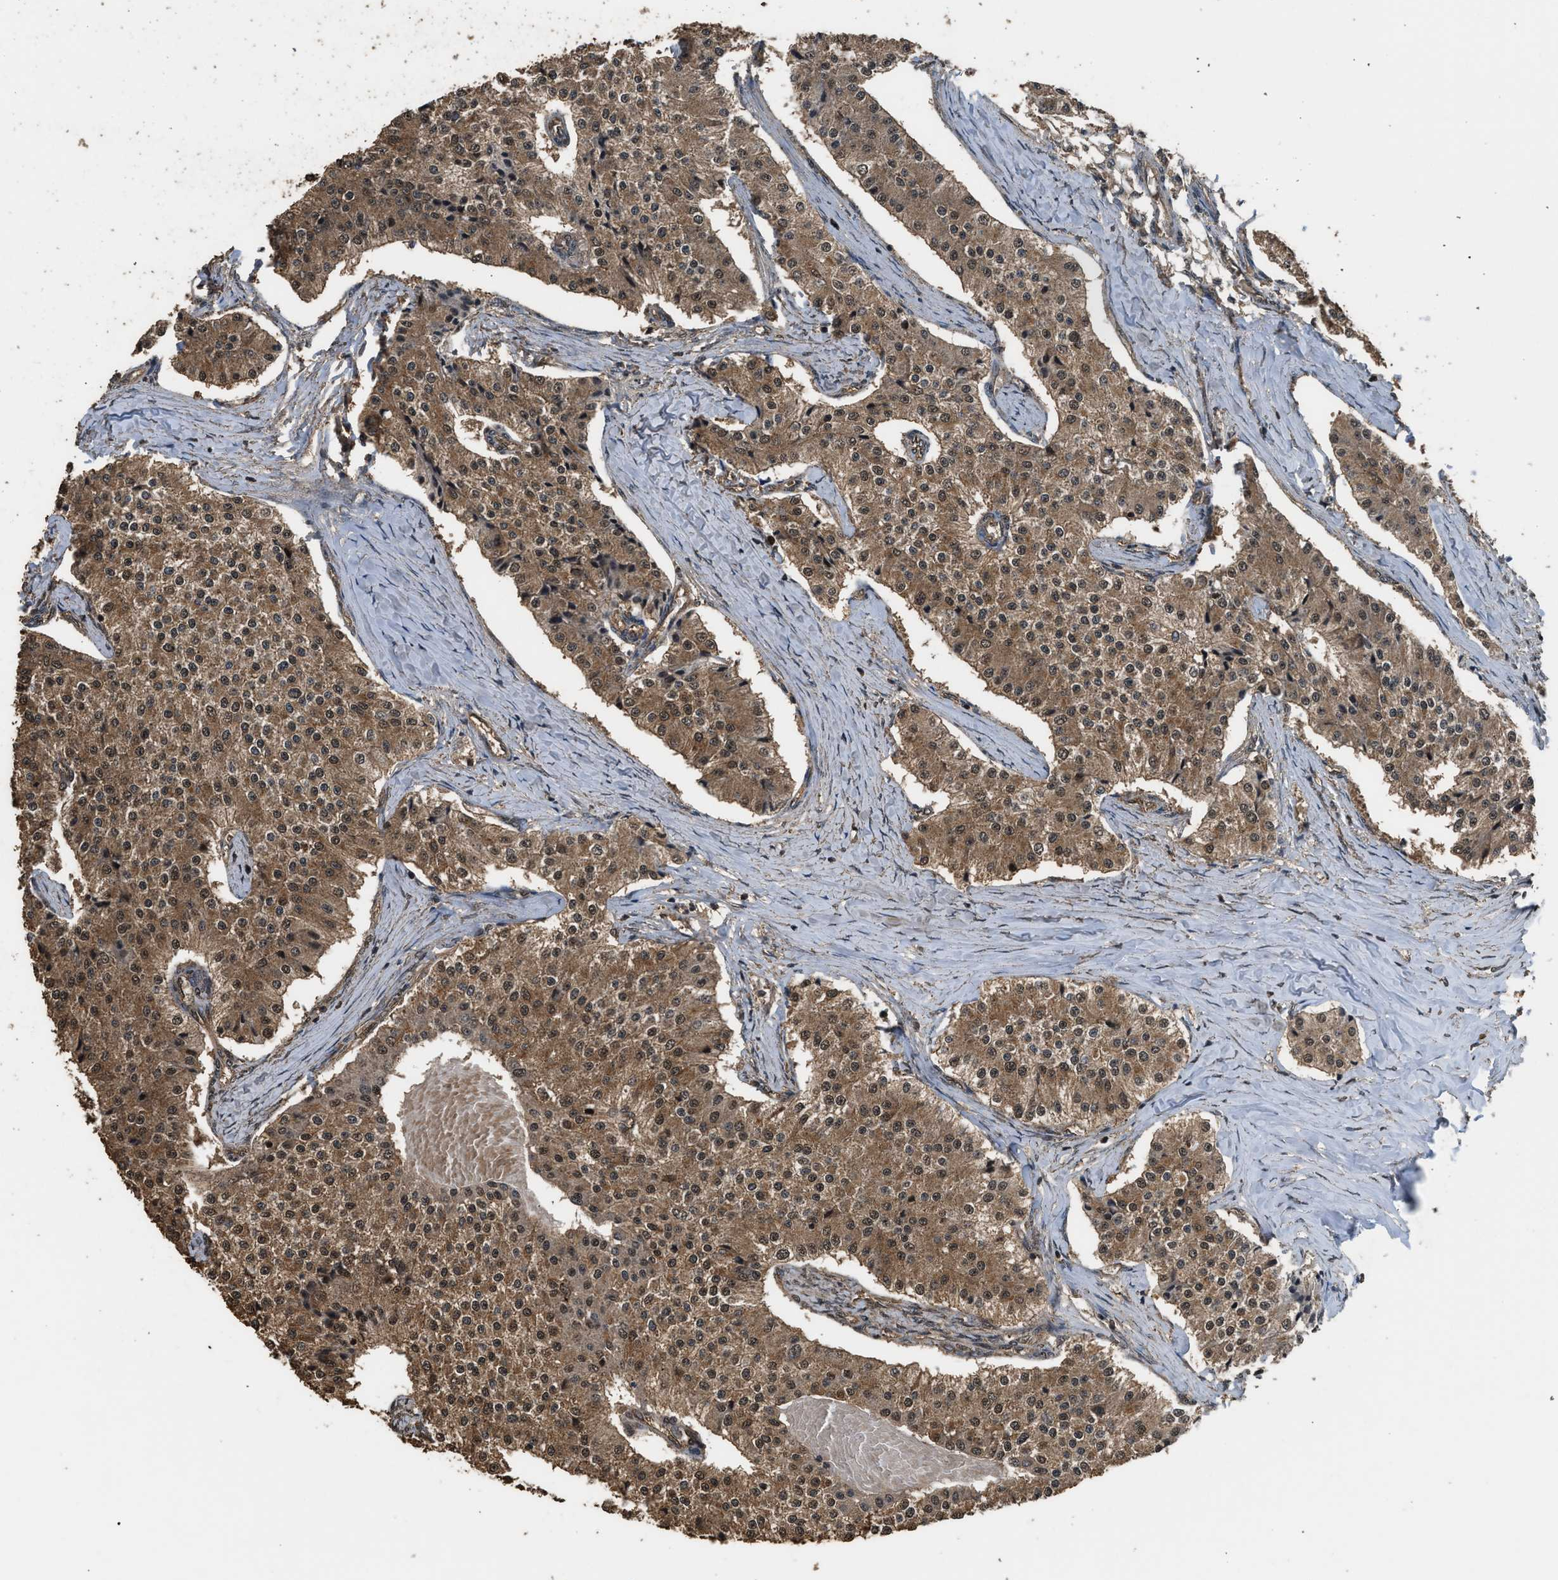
{"staining": {"intensity": "moderate", "quantity": ">75%", "location": "cytoplasmic/membranous,nuclear"}, "tissue": "carcinoid", "cell_type": "Tumor cells", "image_type": "cancer", "snomed": [{"axis": "morphology", "description": "Carcinoid, malignant, NOS"}, {"axis": "topography", "description": "Colon"}], "caption": "Protein analysis of carcinoid tissue exhibits moderate cytoplasmic/membranous and nuclear expression in about >75% of tumor cells. The staining is performed using DAB brown chromogen to label protein expression. The nuclei are counter-stained blue using hematoxylin.", "gene": "MYBL2", "patient": {"sex": "female", "age": 52}}